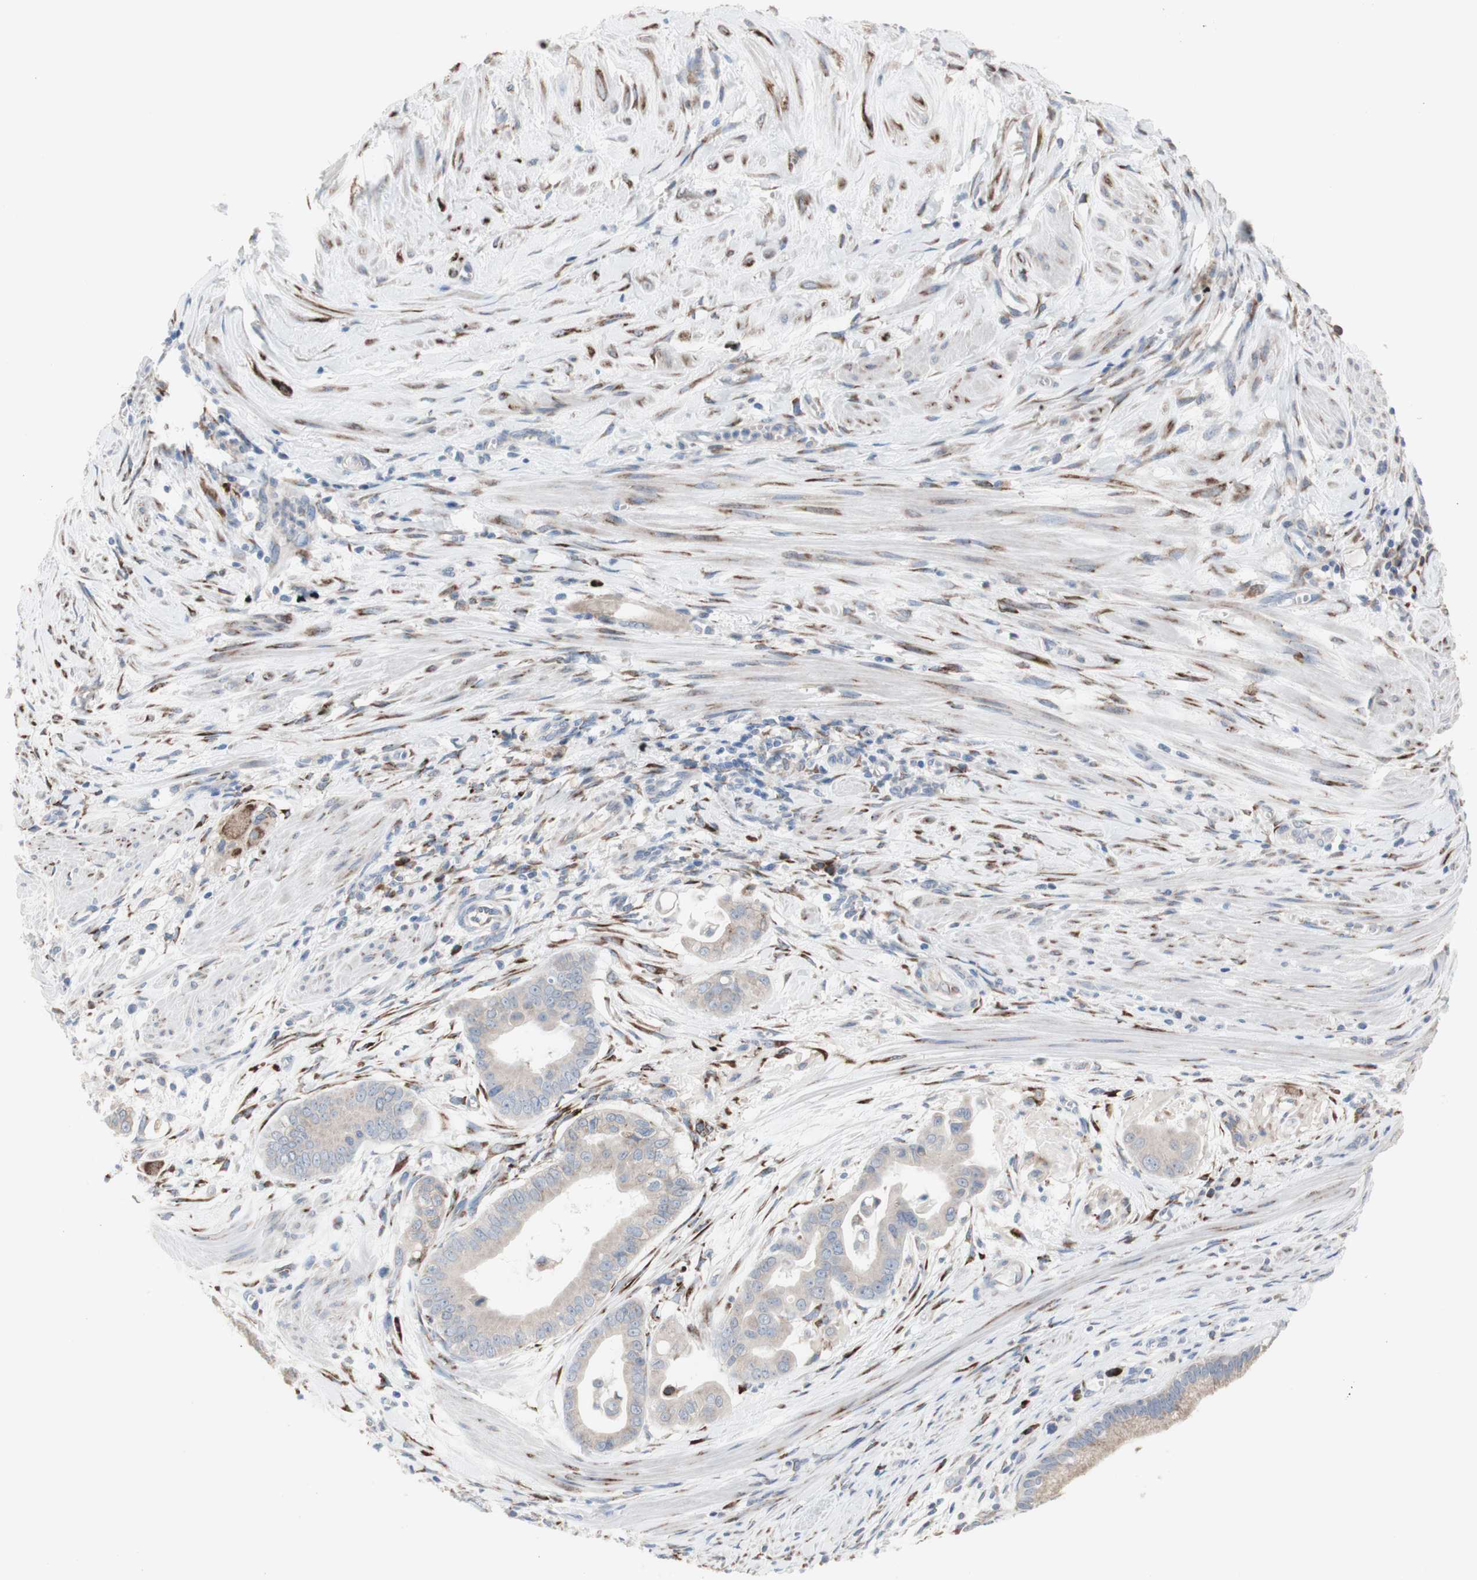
{"staining": {"intensity": "weak", "quantity": ">75%", "location": "cytoplasmic/membranous"}, "tissue": "pancreatic cancer", "cell_type": "Tumor cells", "image_type": "cancer", "snomed": [{"axis": "morphology", "description": "Adenocarcinoma, NOS"}, {"axis": "topography", "description": "Pancreas"}], "caption": "Tumor cells show weak cytoplasmic/membranous staining in approximately >75% of cells in adenocarcinoma (pancreatic).", "gene": "AGPAT5", "patient": {"sex": "female", "age": 75}}